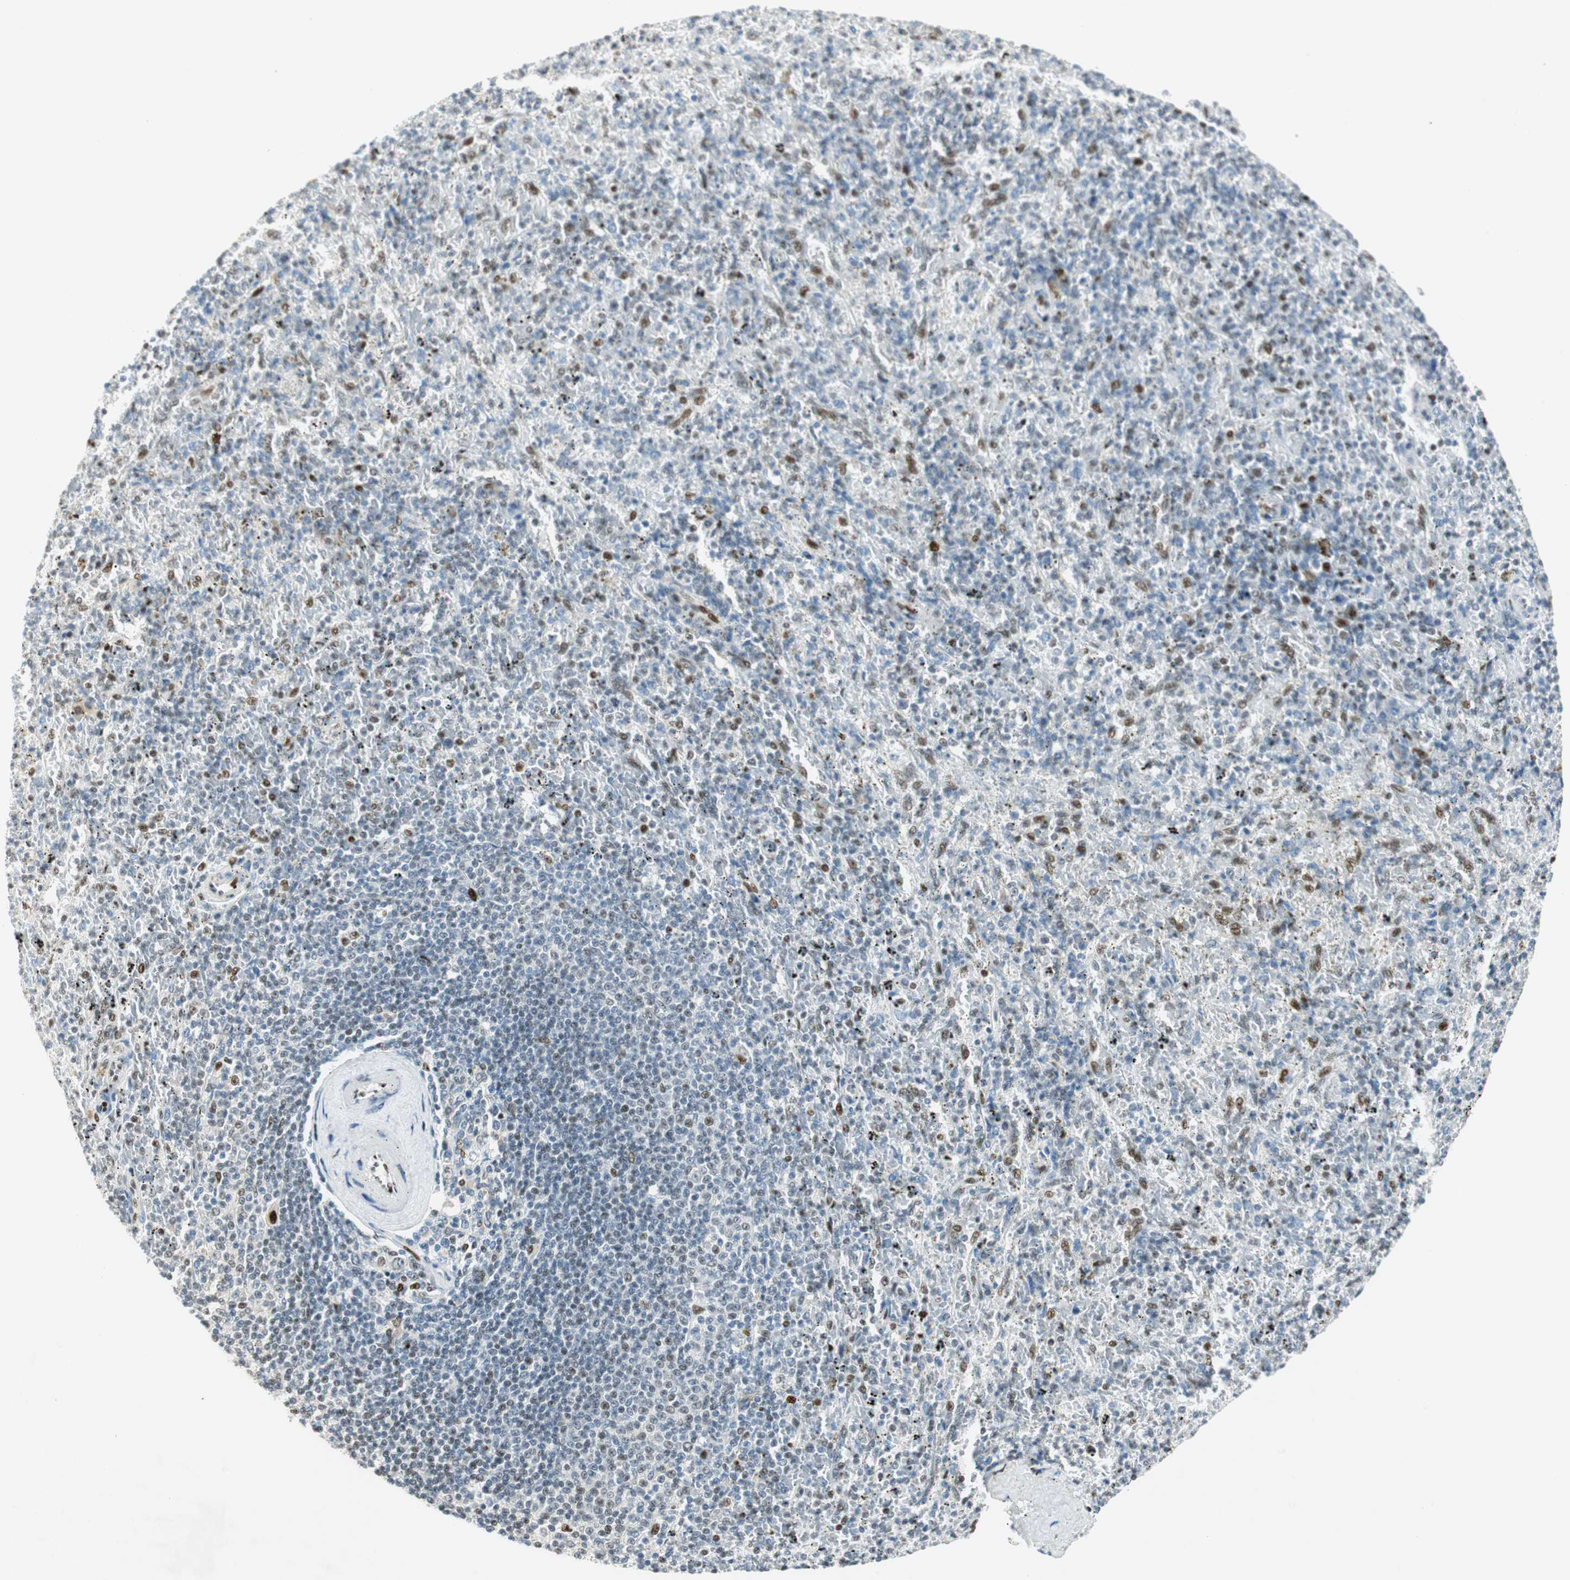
{"staining": {"intensity": "moderate", "quantity": "<25%", "location": "nuclear"}, "tissue": "spleen", "cell_type": "Cells in red pulp", "image_type": "normal", "snomed": [{"axis": "morphology", "description": "Normal tissue, NOS"}, {"axis": "topography", "description": "Spleen"}], "caption": "Moderate nuclear protein expression is identified in approximately <25% of cells in red pulp in spleen. (DAB IHC, brown staining for protein, blue staining for nuclei).", "gene": "MSX2", "patient": {"sex": "female", "age": 43}}